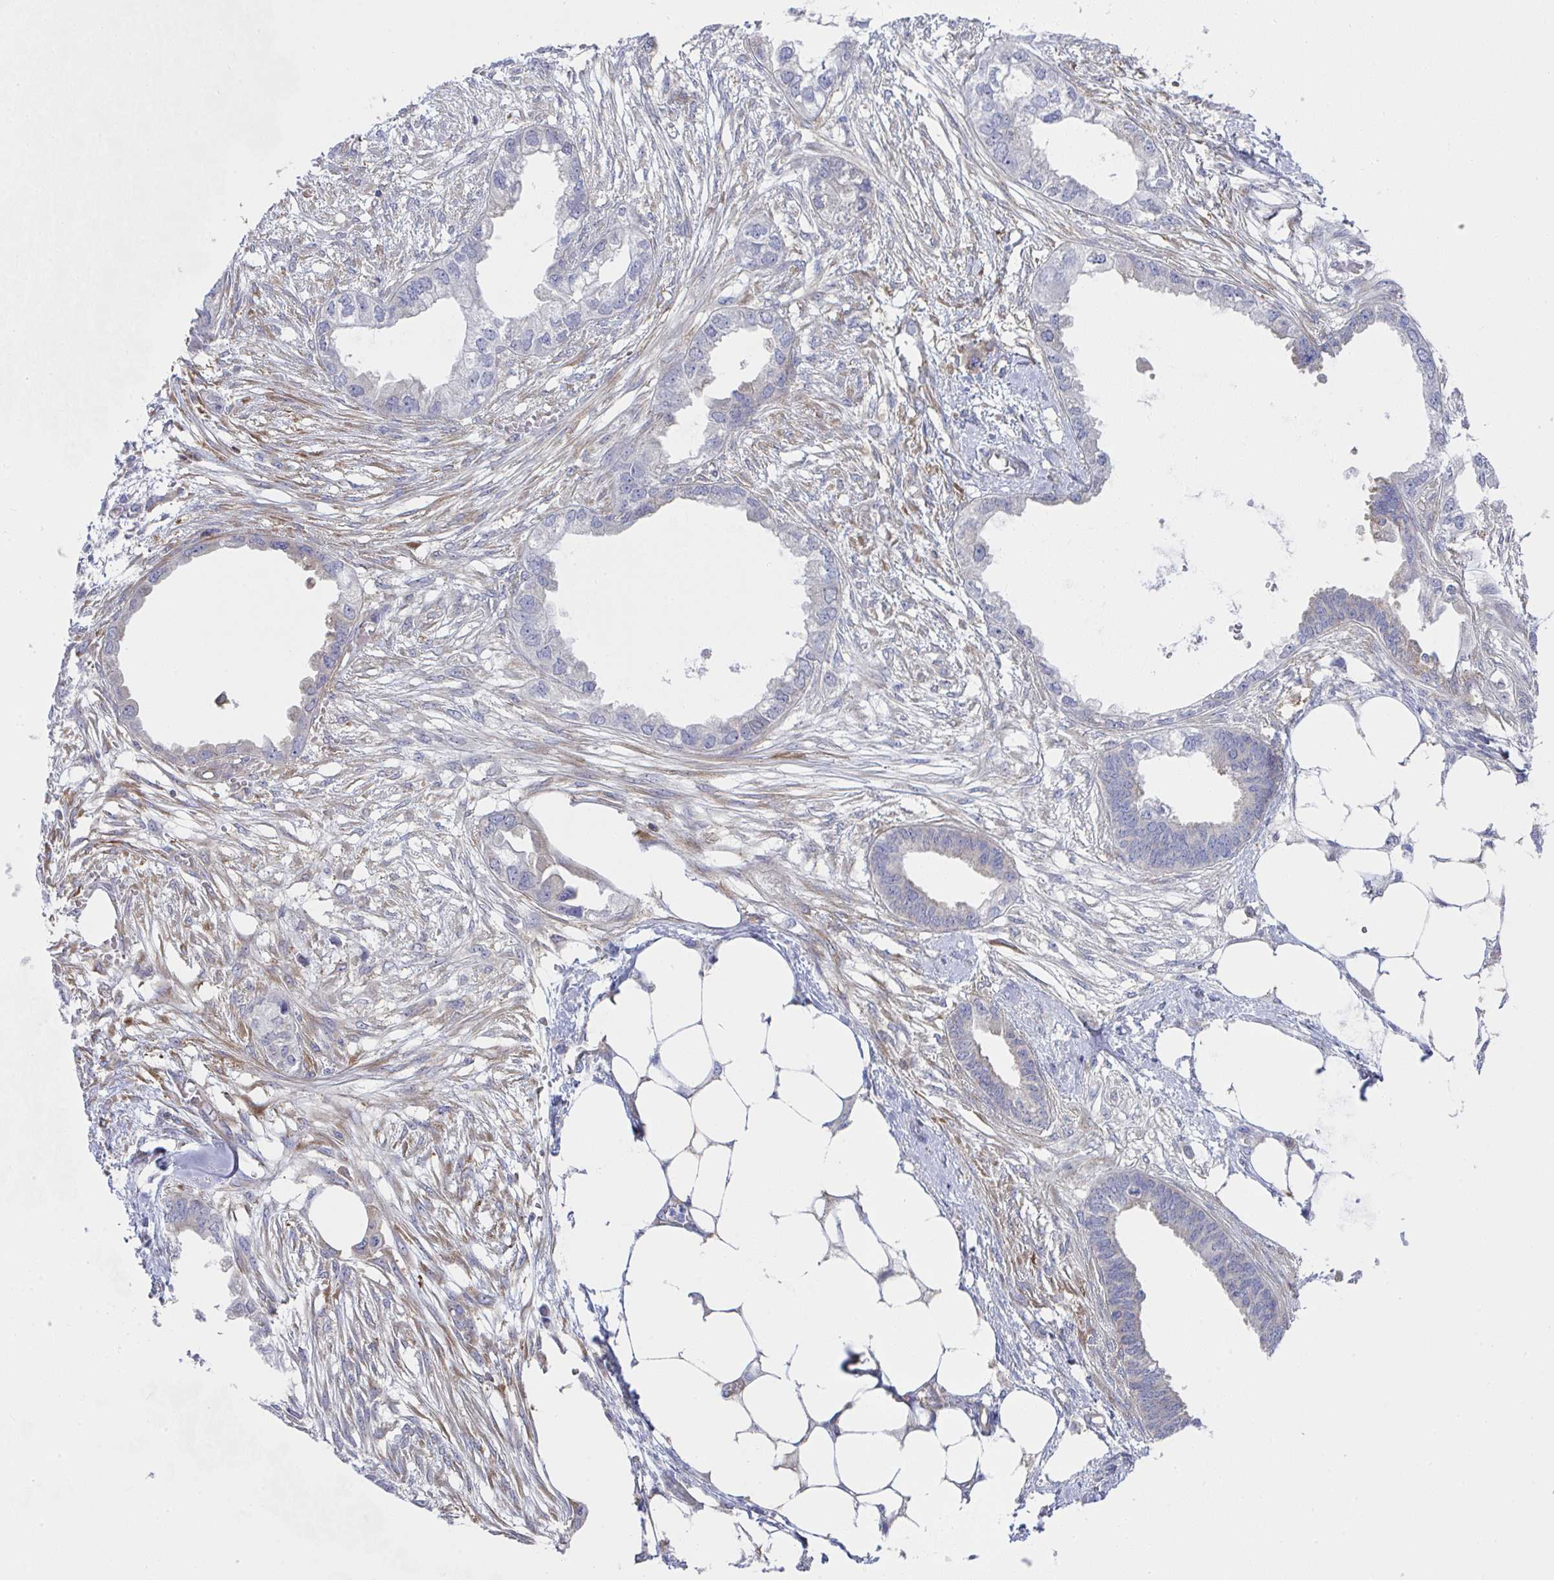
{"staining": {"intensity": "negative", "quantity": "none", "location": "none"}, "tissue": "endometrial cancer", "cell_type": "Tumor cells", "image_type": "cancer", "snomed": [{"axis": "morphology", "description": "Adenocarcinoma, NOS"}, {"axis": "morphology", "description": "Adenocarcinoma, metastatic, NOS"}, {"axis": "topography", "description": "Adipose tissue"}, {"axis": "topography", "description": "Endometrium"}], "caption": "Tumor cells show no significant protein staining in endometrial cancer. The staining is performed using DAB brown chromogen with nuclei counter-stained in using hematoxylin.", "gene": "WNK1", "patient": {"sex": "female", "age": 67}}